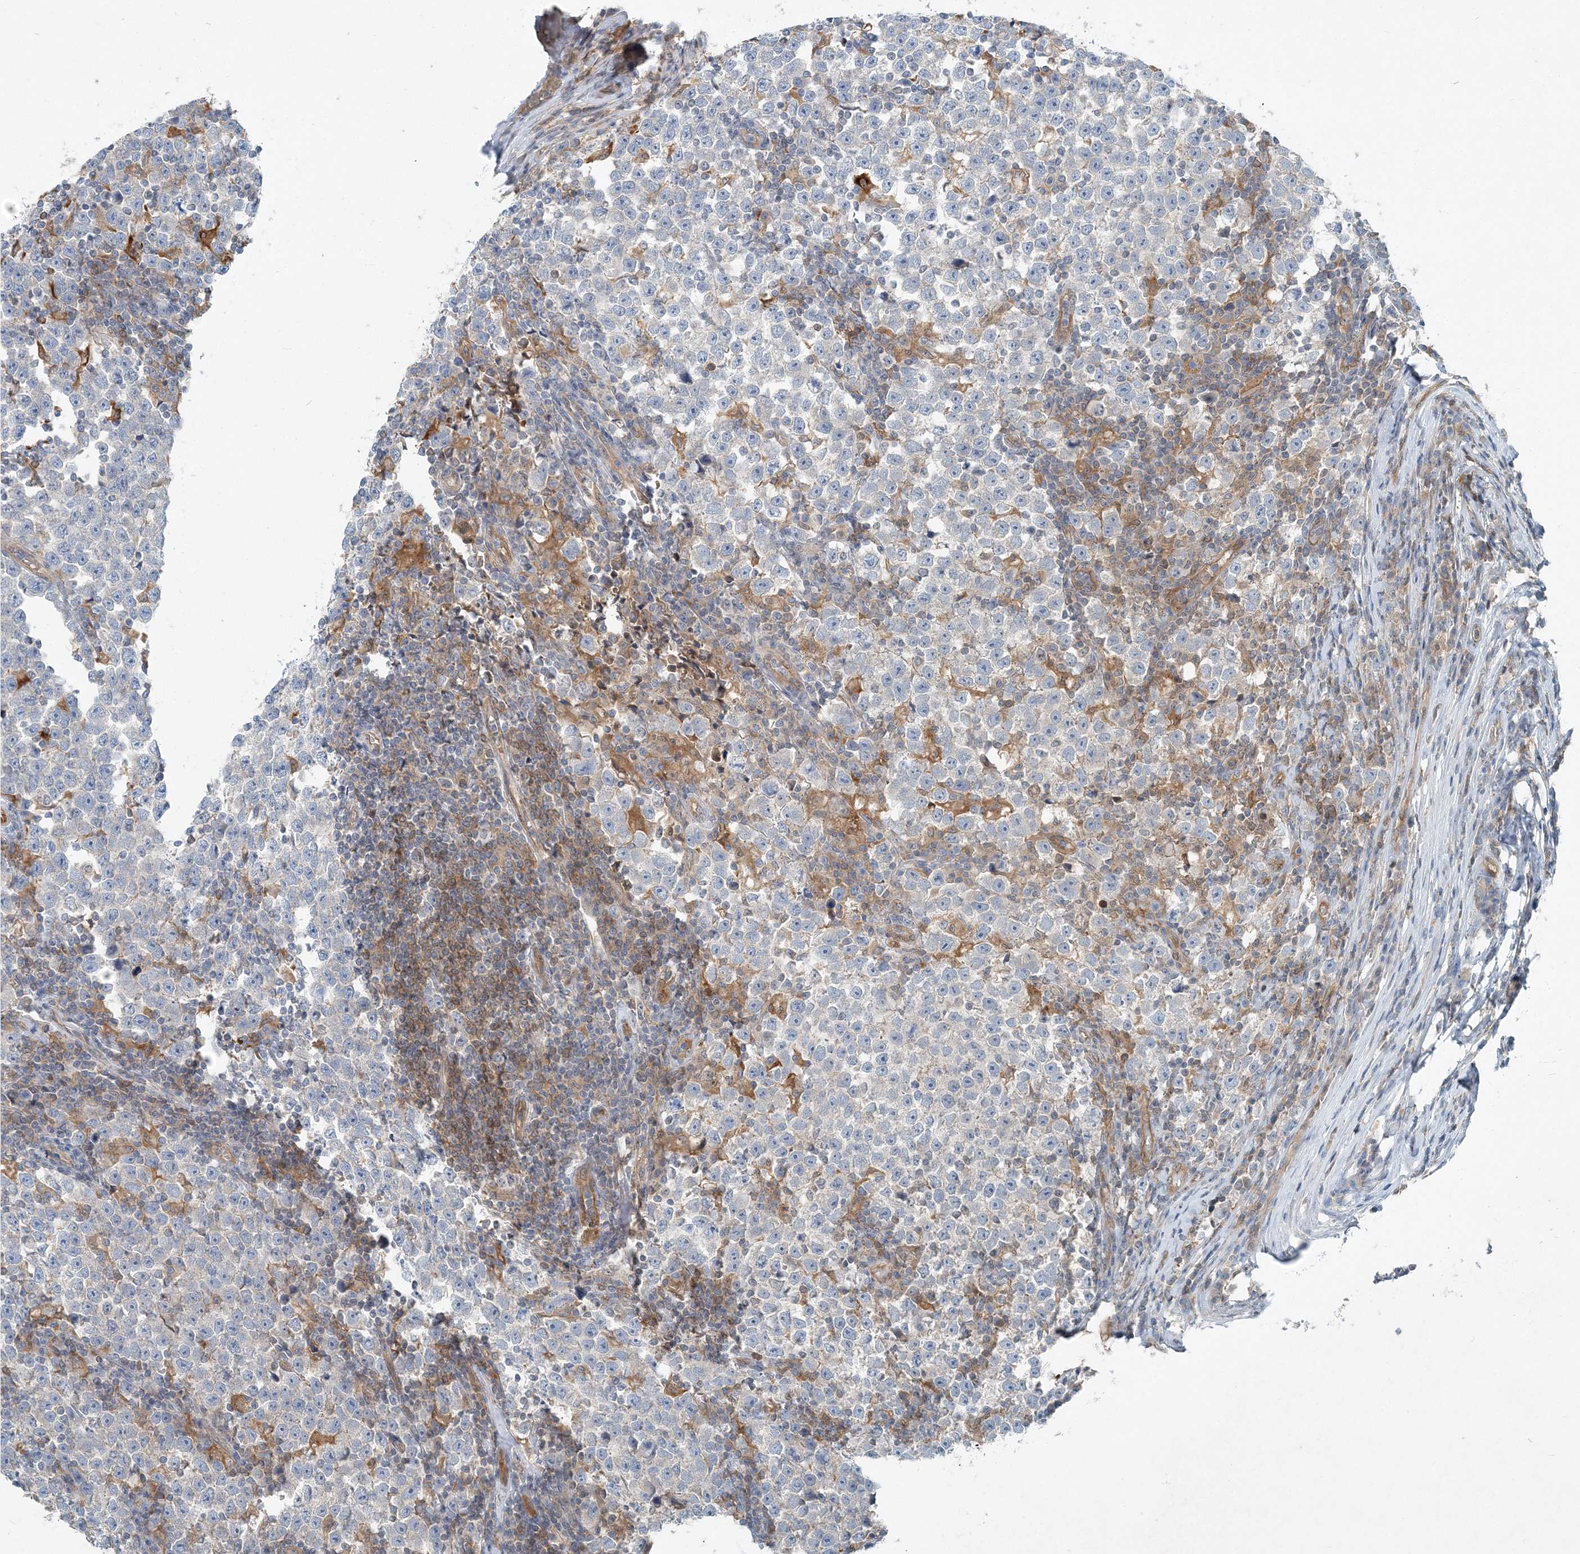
{"staining": {"intensity": "negative", "quantity": "none", "location": "none"}, "tissue": "testis cancer", "cell_type": "Tumor cells", "image_type": "cancer", "snomed": [{"axis": "morphology", "description": "Normal tissue, NOS"}, {"axis": "morphology", "description": "Seminoma, NOS"}, {"axis": "topography", "description": "Testis"}], "caption": "This is an immunohistochemistry photomicrograph of testis seminoma. There is no expression in tumor cells.", "gene": "ARMH1", "patient": {"sex": "male", "age": 43}}